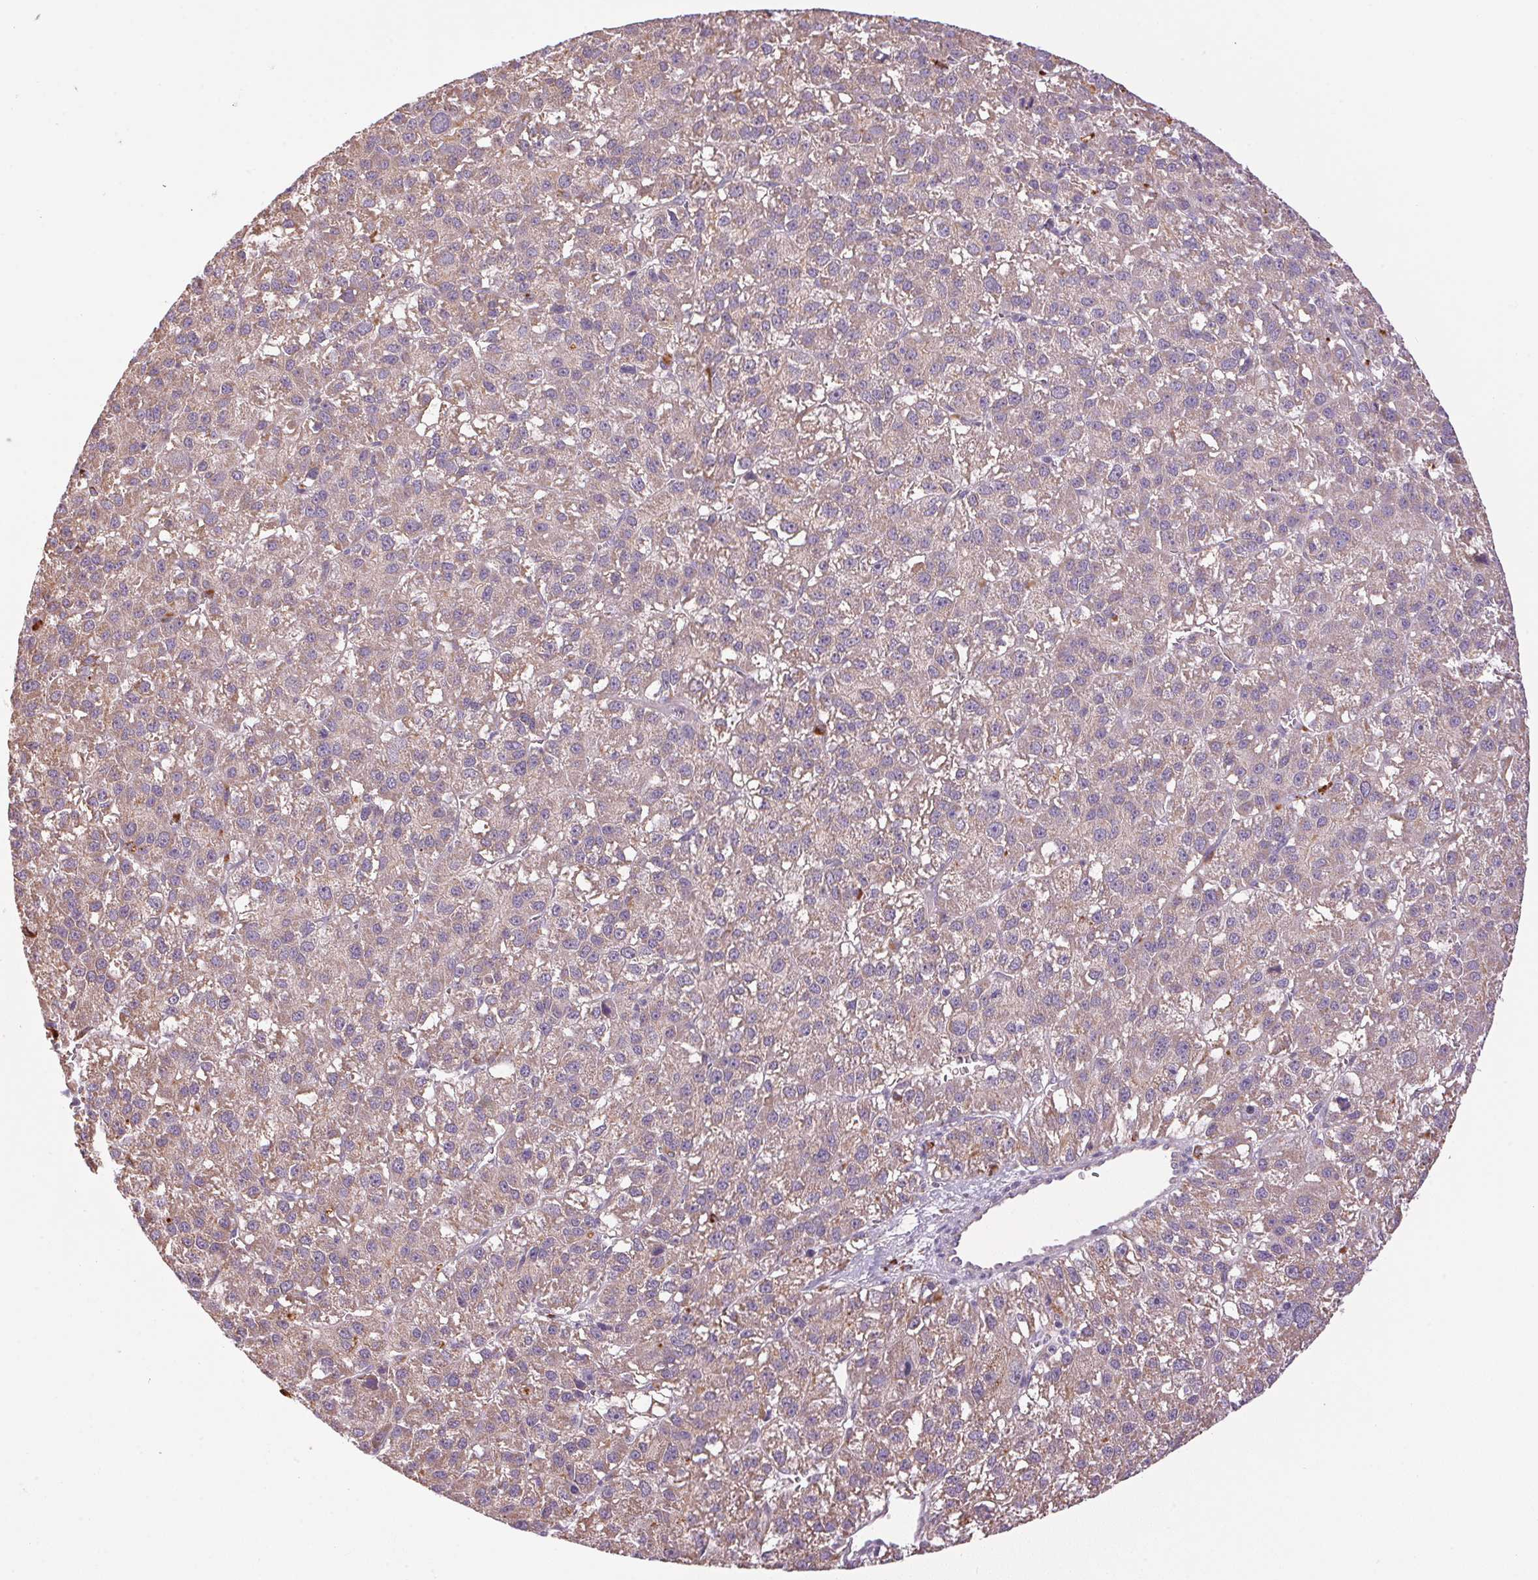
{"staining": {"intensity": "weak", "quantity": ">75%", "location": "cytoplasmic/membranous"}, "tissue": "liver cancer", "cell_type": "Tumor cells", "image_type": "cancer", "snomed": [{"axis": "morphology", "description": "Carcinoma, Hepatocellular, NOS"}, {"axis": "topography", "description": "Liver"}], "caption": "Immunohistochemical staining of liver cancer (hepatocellular carcinoma) demonstrates low levels of weak cytoplasmic/membranous staining in about >75% of tumor cells.", "gene": "ADH5", "patient": {"sex": "female", "age": 70}}